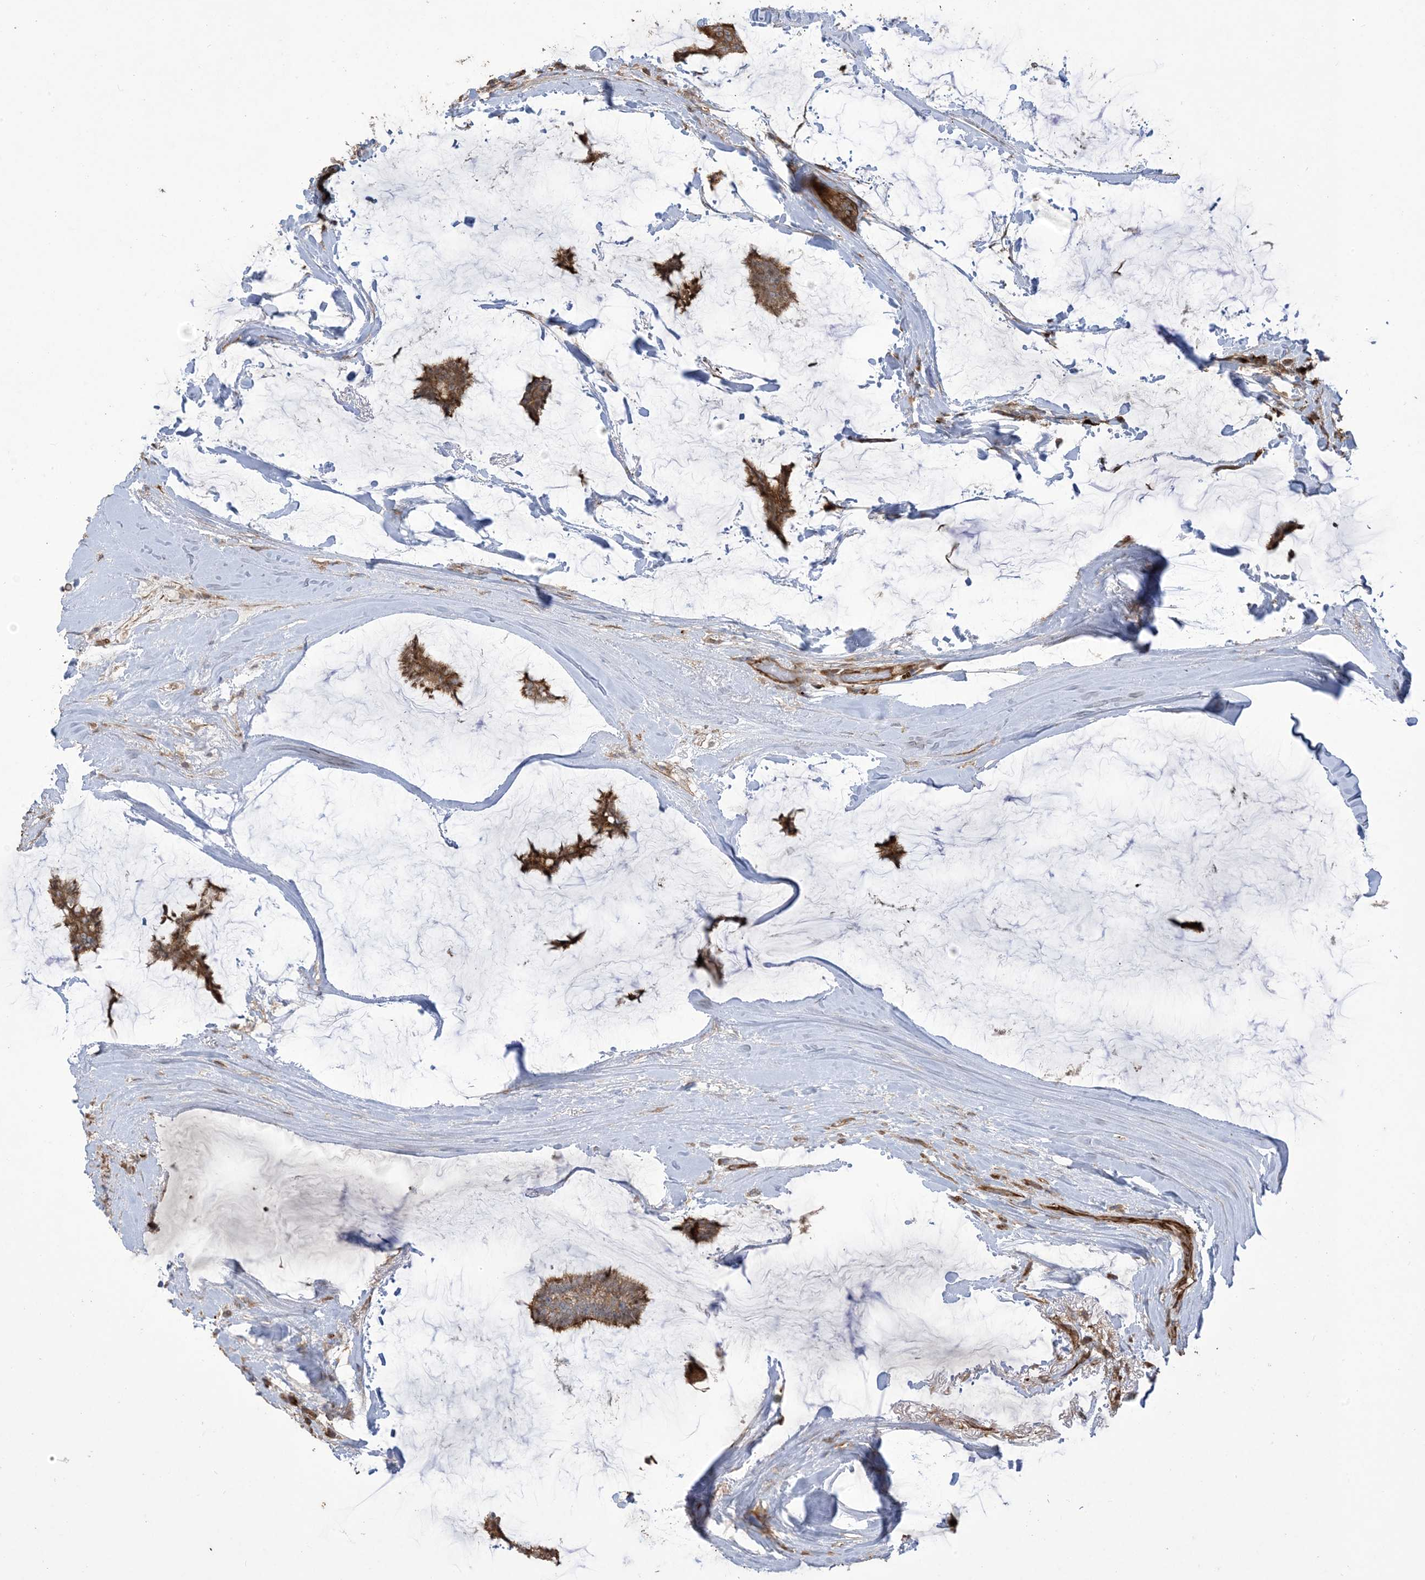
{"staining": {"intensity": "moderate", "quantity": ">75%", "location": "cytoplasmic/membranous"}, "tissue": "breast cancer", "cell_type": "Tumor cells", "image_type": "cancer", "snomed": [{"axis": "morphology", "description": "Duct carcinoma"}, {"axis": "topography", "description": "Breast"}], "caption": "Immunohistochemical staining of human intraductal carcinoma (breast) displays medium levels of moderate cytoplasmic/membranous protein expression in about >75% of tumor cells.", "gene": "KLHL18", "patient": {"sex": "female", "age": 93}}